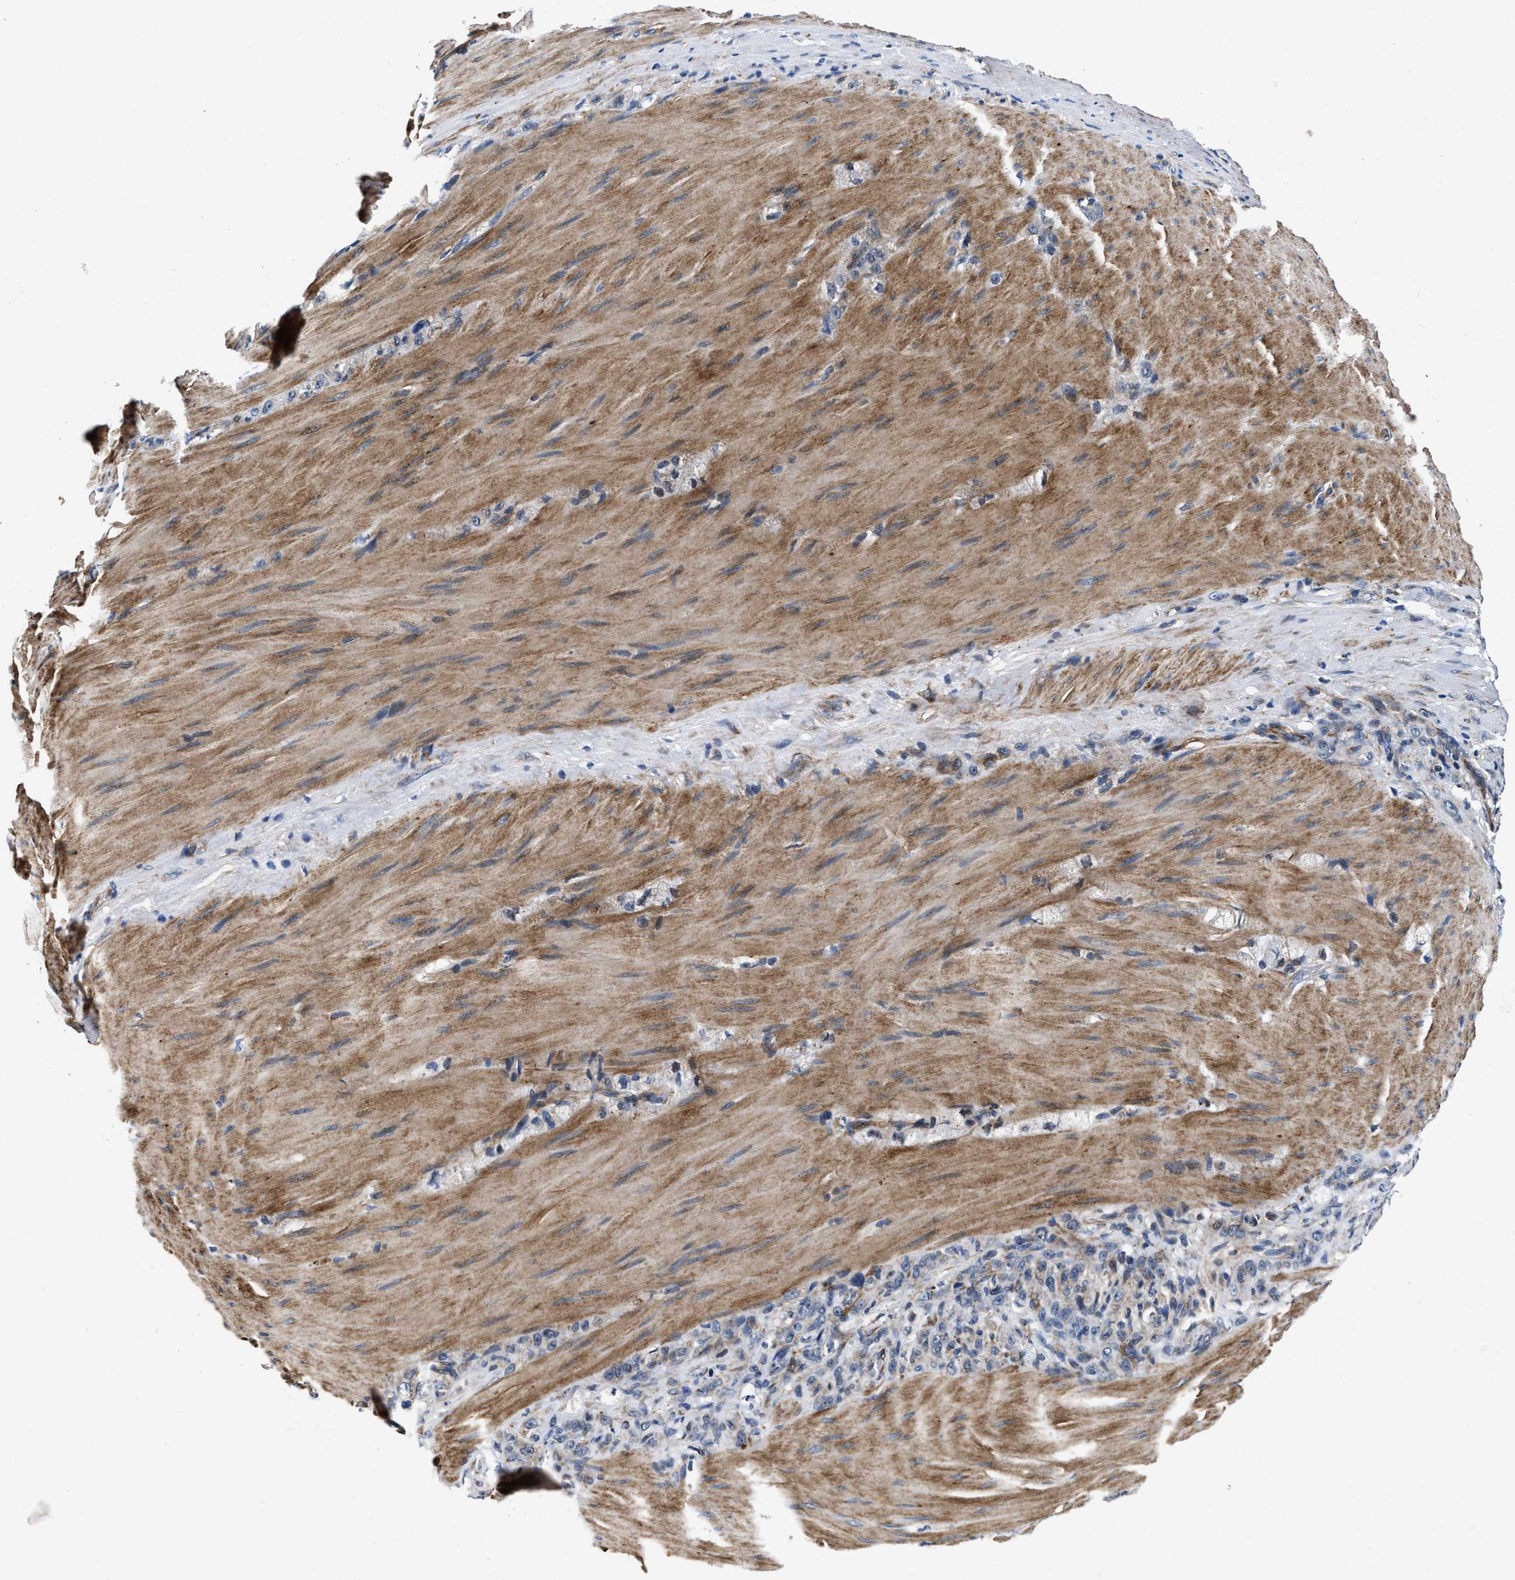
{"staining": {"intensity": "negative", "quantity": "none", "location": "none"}, "tissue": "stomach cancer", "cell_type": "Tumor cells", "image_type": "cancer", "snomed": [{"axis": "morphology", "description": "Normal tissue, NOS"}, {"axis": "morphology", "description": "Adenocarcinoma, NOS"}, {"axis": "topography", "description": "Stomach"}], "caption": "This is a histopathology image of IHC staining of stomach adenocarcinoma, which shows no expression in tumor cells.", "gene": "C2orf66", "patient": {"sex": "male", "age": 82}}